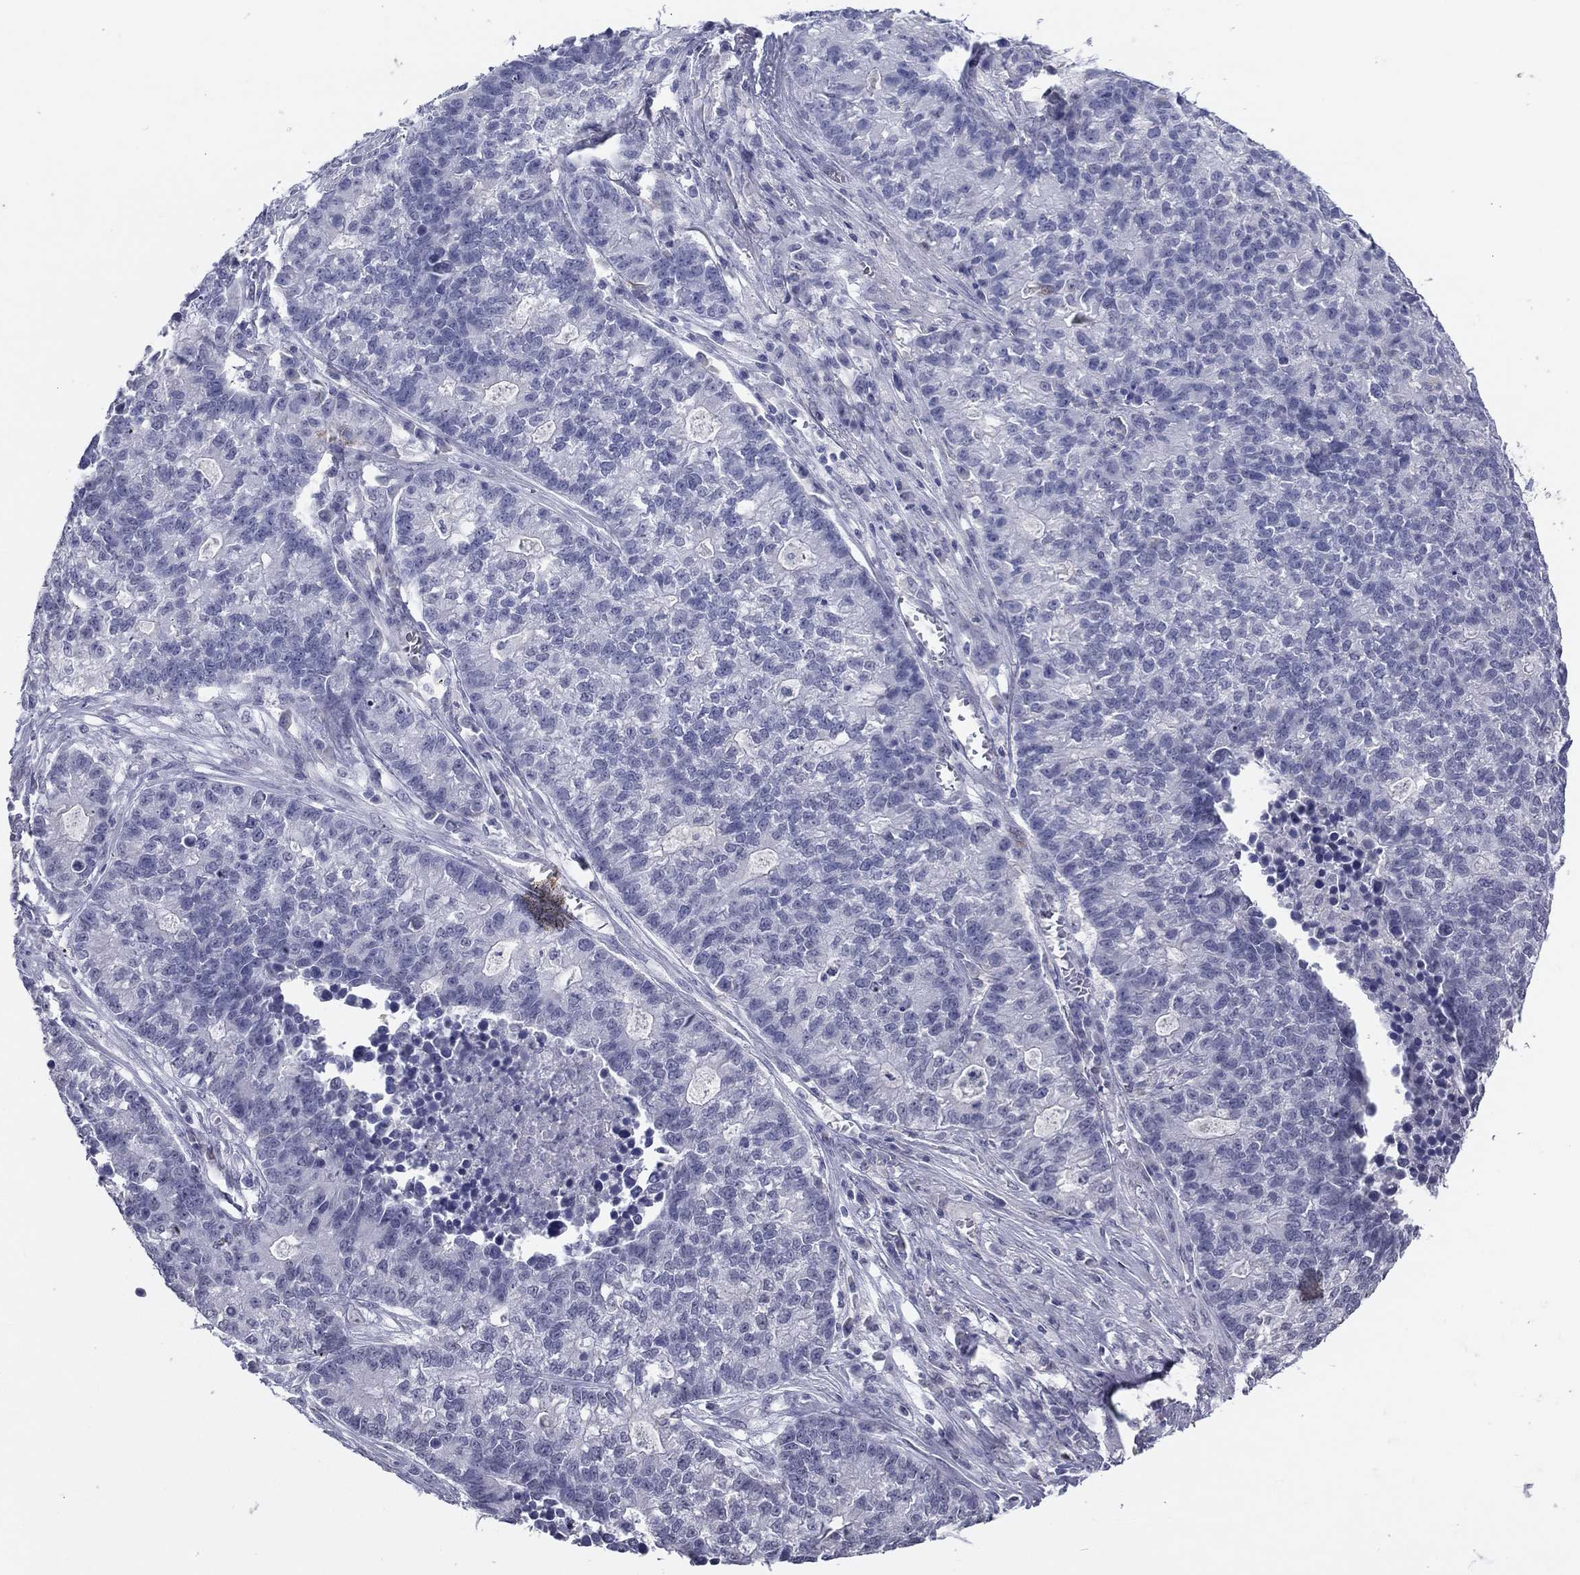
{"staining": {"intensity": "negative", "quantity": "none", "location": "none"}, "tissue": "lung cancer", "cell_type": "Tumor cells", "image_type": "cancer", "snomed": [{"axis": "morphology", "description": "Adenocarcinoma, NOS"}, {"axis": "topography", "description": "Lung"}], "caption": "A histopathology image of human lung cancer (adenocarcinoma) is negative for staining in tumor cells.", "gene": "KRT75", "patient": {"sex": "male", "age": 57}}